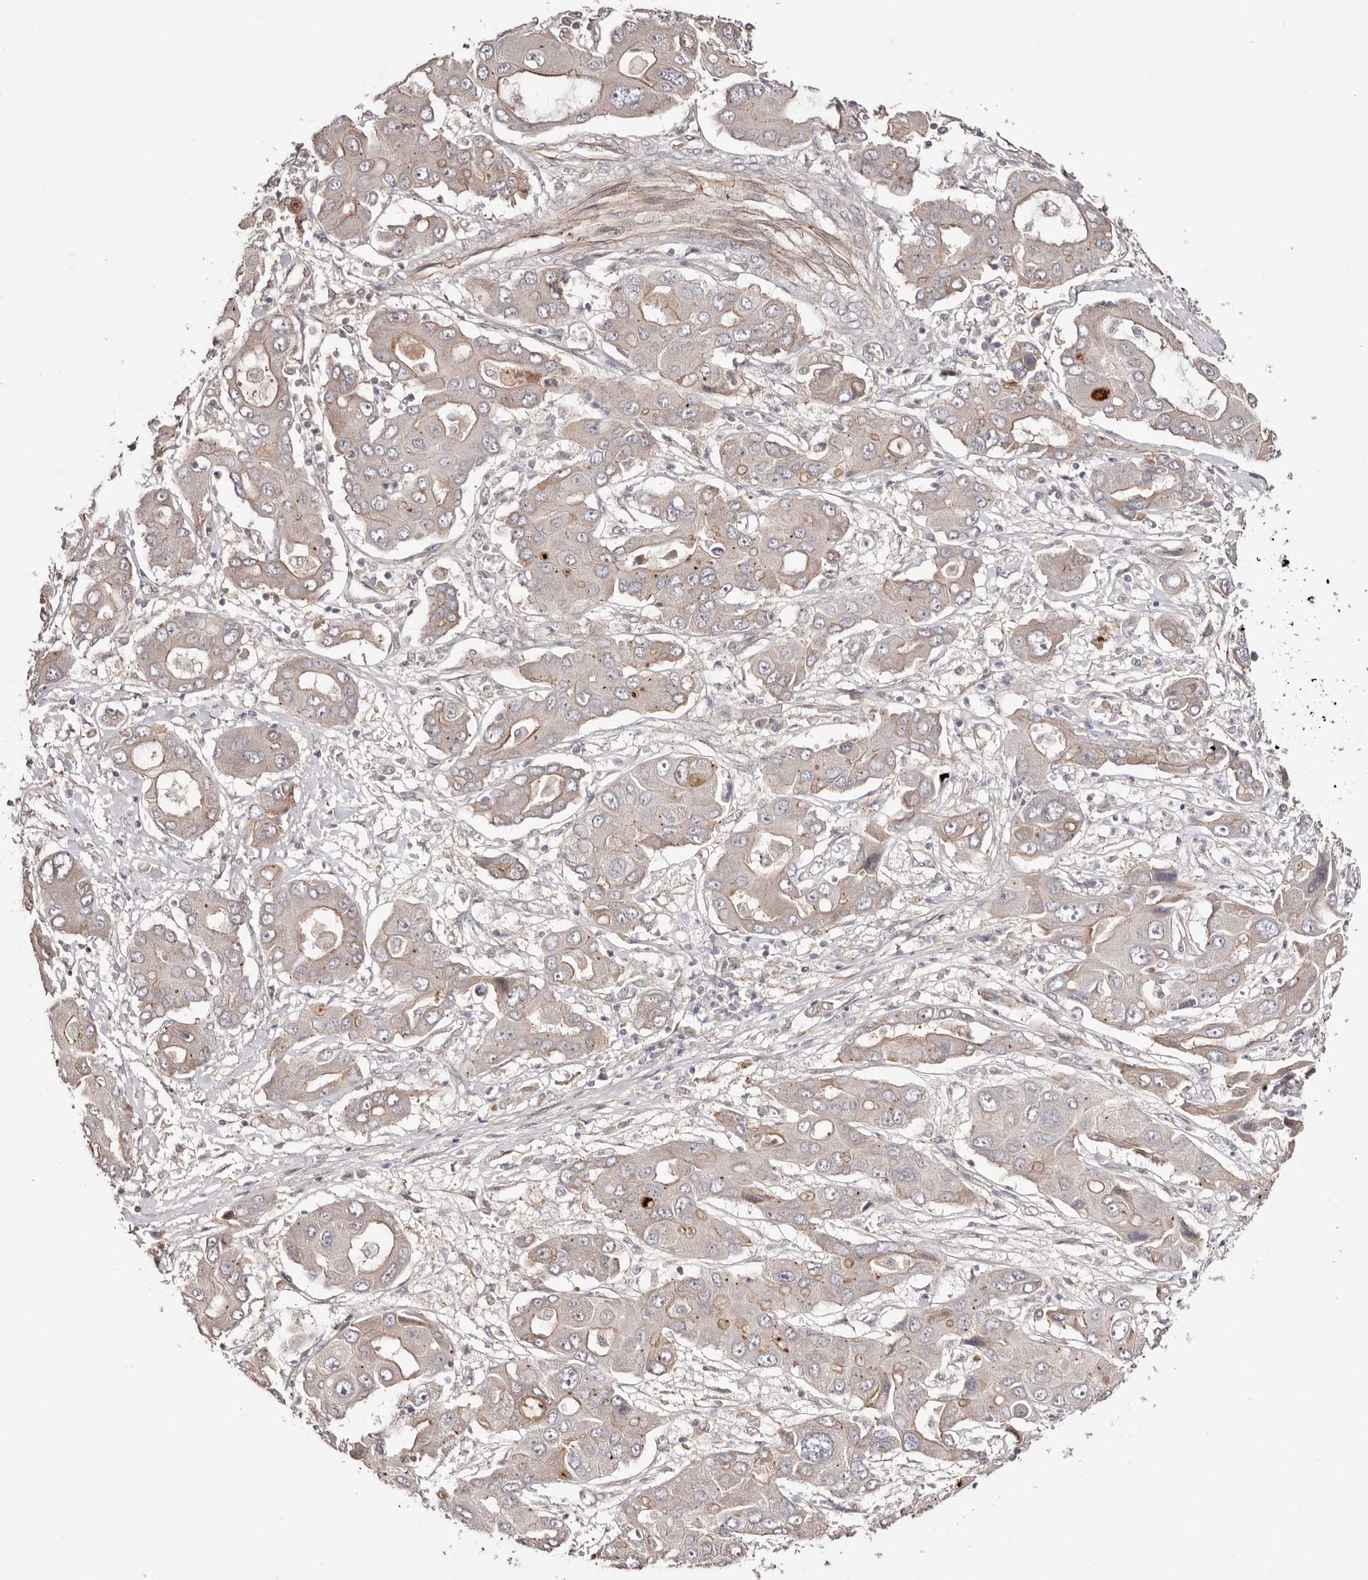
{"staining": {"intensity": "weak", "quantity": "<25%", "location": "cytoplasmic/membranous"}, "tissue": "liver cancer", "cell_type": "Tumor cells", "image_type": "cancer", "snomed": [{"axis": "morphology", "description": "Cholangiocarcinoma"}, {"axis": "topography", "description": "Liver"}], "caption": "A histopathology image of human liver cholangiocarcinoma is negative for staining in tumor cells.", "gene": "EGR3", "patient": {"sex": "male", "age": 67}}